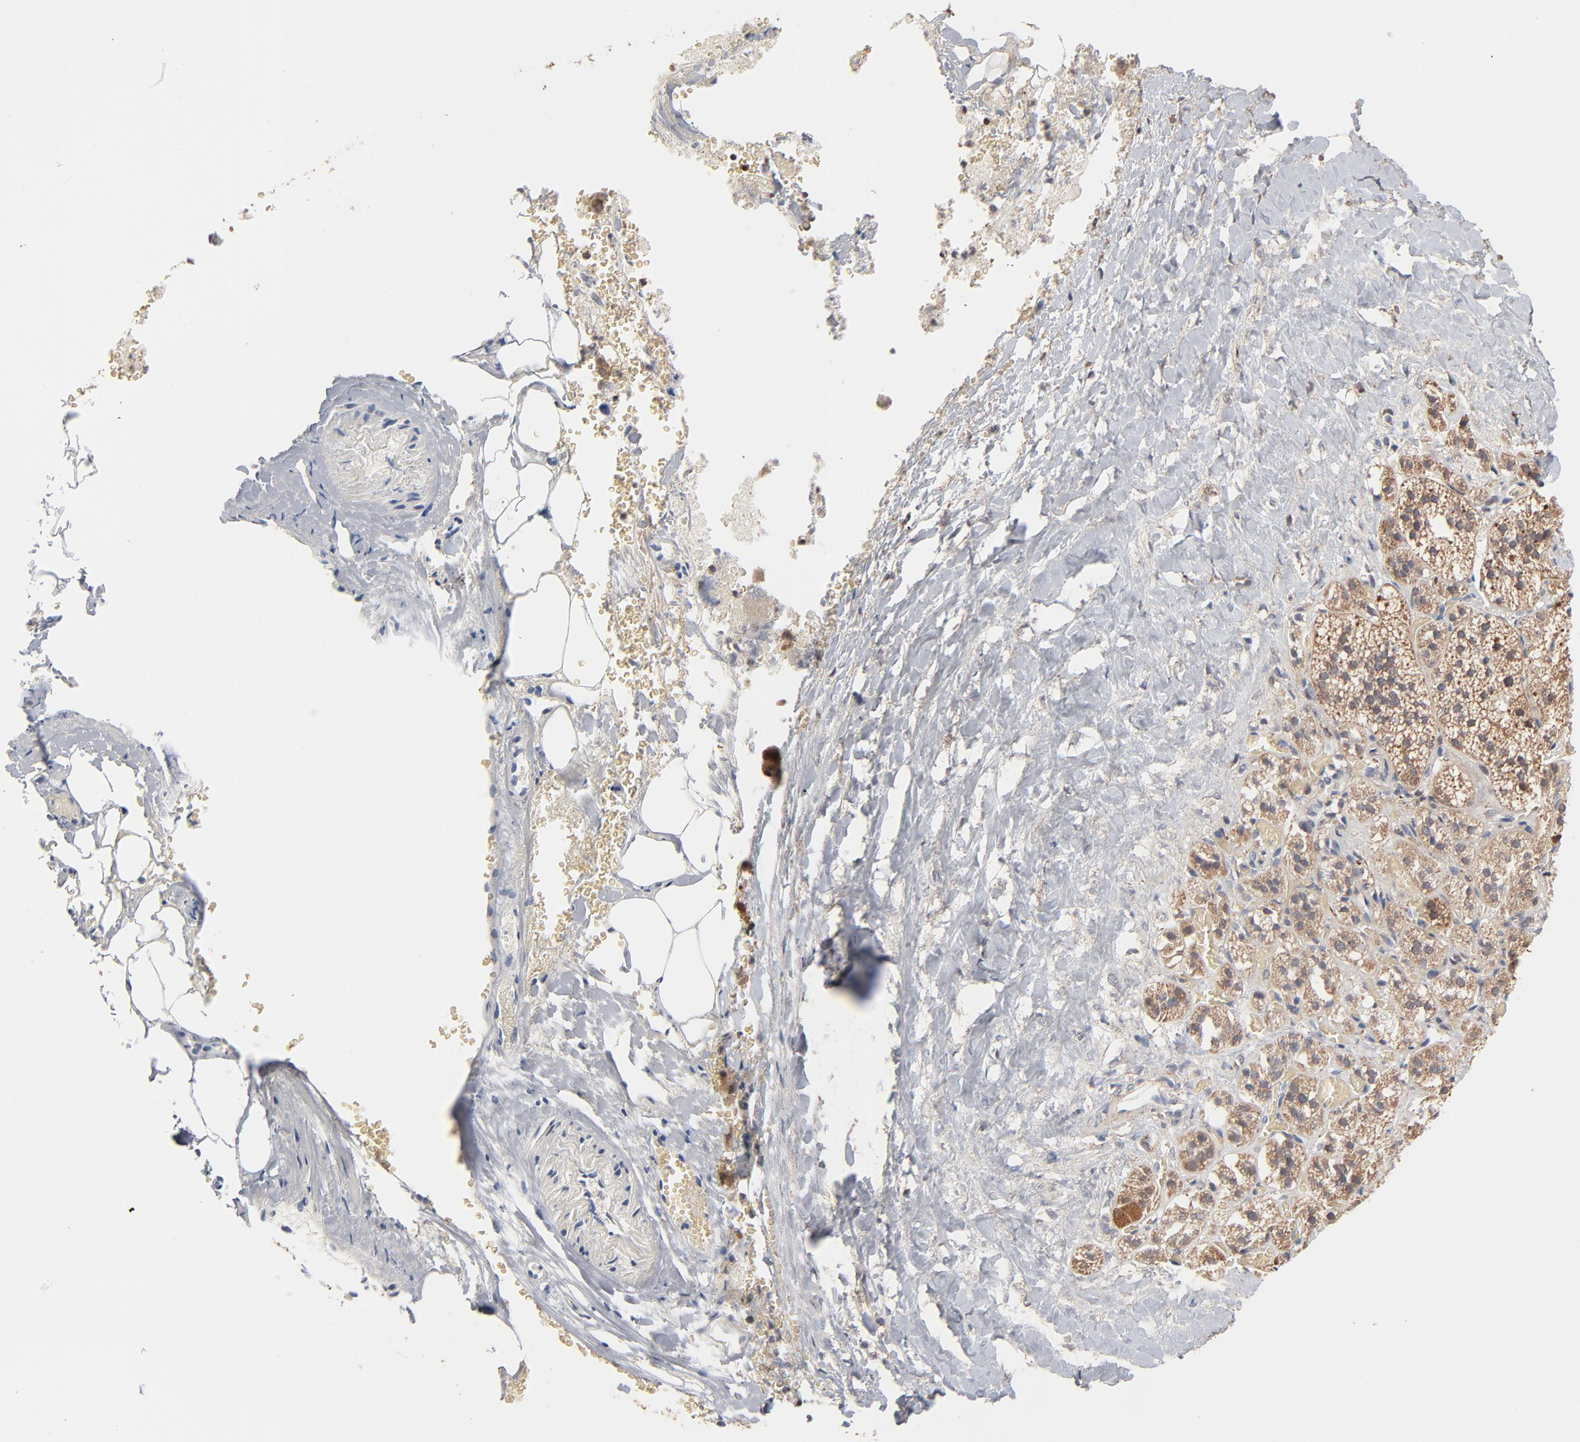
{"staining": {"intensity": "moderate", "quantity": "25%-75%", "location": "cytoplasmic/membranous"}, "tissue": "adrenal gland", "cell_type": "Glandular cells", "image_type": "normal", "snomed": [{"axis": "morphology", "description": "Normal tissue, NOS"}, {"axis": "topography", "description": "Adrenal gland"}], "caption": "Immunohistochemistry (IHC) image of unremarkable human adrenal gland stained for a protein (brown), which demonstrates medium levels of moderate cytoplasmic/membranous expression in approximately 25%-75% of glandular cells.", "gene": "MSL2", "patient": {"sex": "female", "age": 71}}